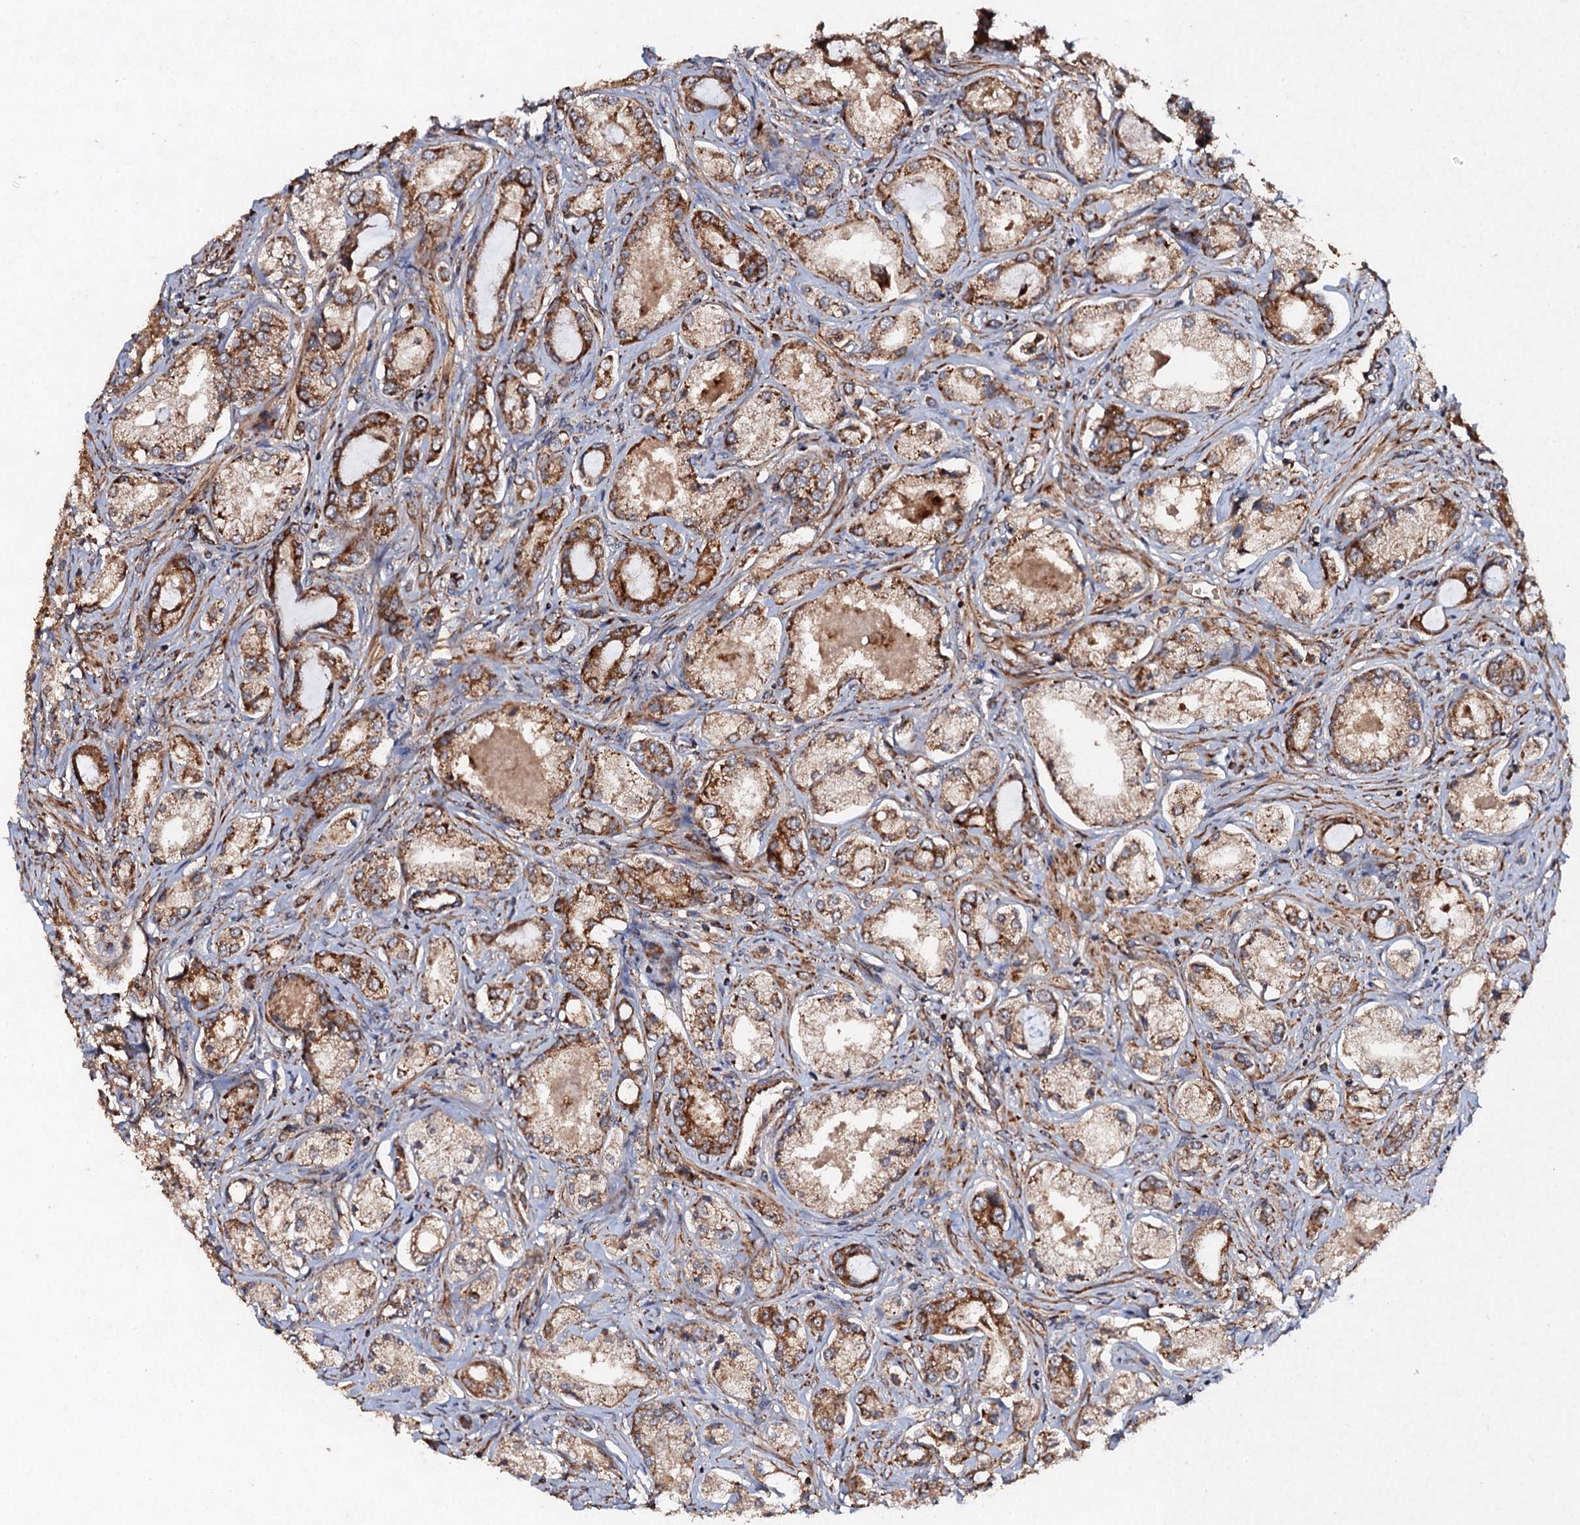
{"staining": {"intensity": "moderate", "quantity": ">75%", "location": "cytoplasmic/membranous"}, "tissue": "prostate cancer", "cell_type": "Tumor cells", "image_type": "cancer", "snomed": [{"axis": "morphology", "description": "Adenocarcinoma, Low grade"}, {"axis": "topography", "description": "Prostate"}], "caption": "An immunohistochemistry micrograph of tumor tissue is shown. Protein staining in brown labels moderate cytoplasmic/membranous positivity in prostate low-grade adenocarcinoma within tumor cells. (DAB (3,3'-diaminobenzidine) IHC with brightfield microscopy, high magnification).", "gene": "NDUFA13", "patient": {"sex": "male", "age": 68}}